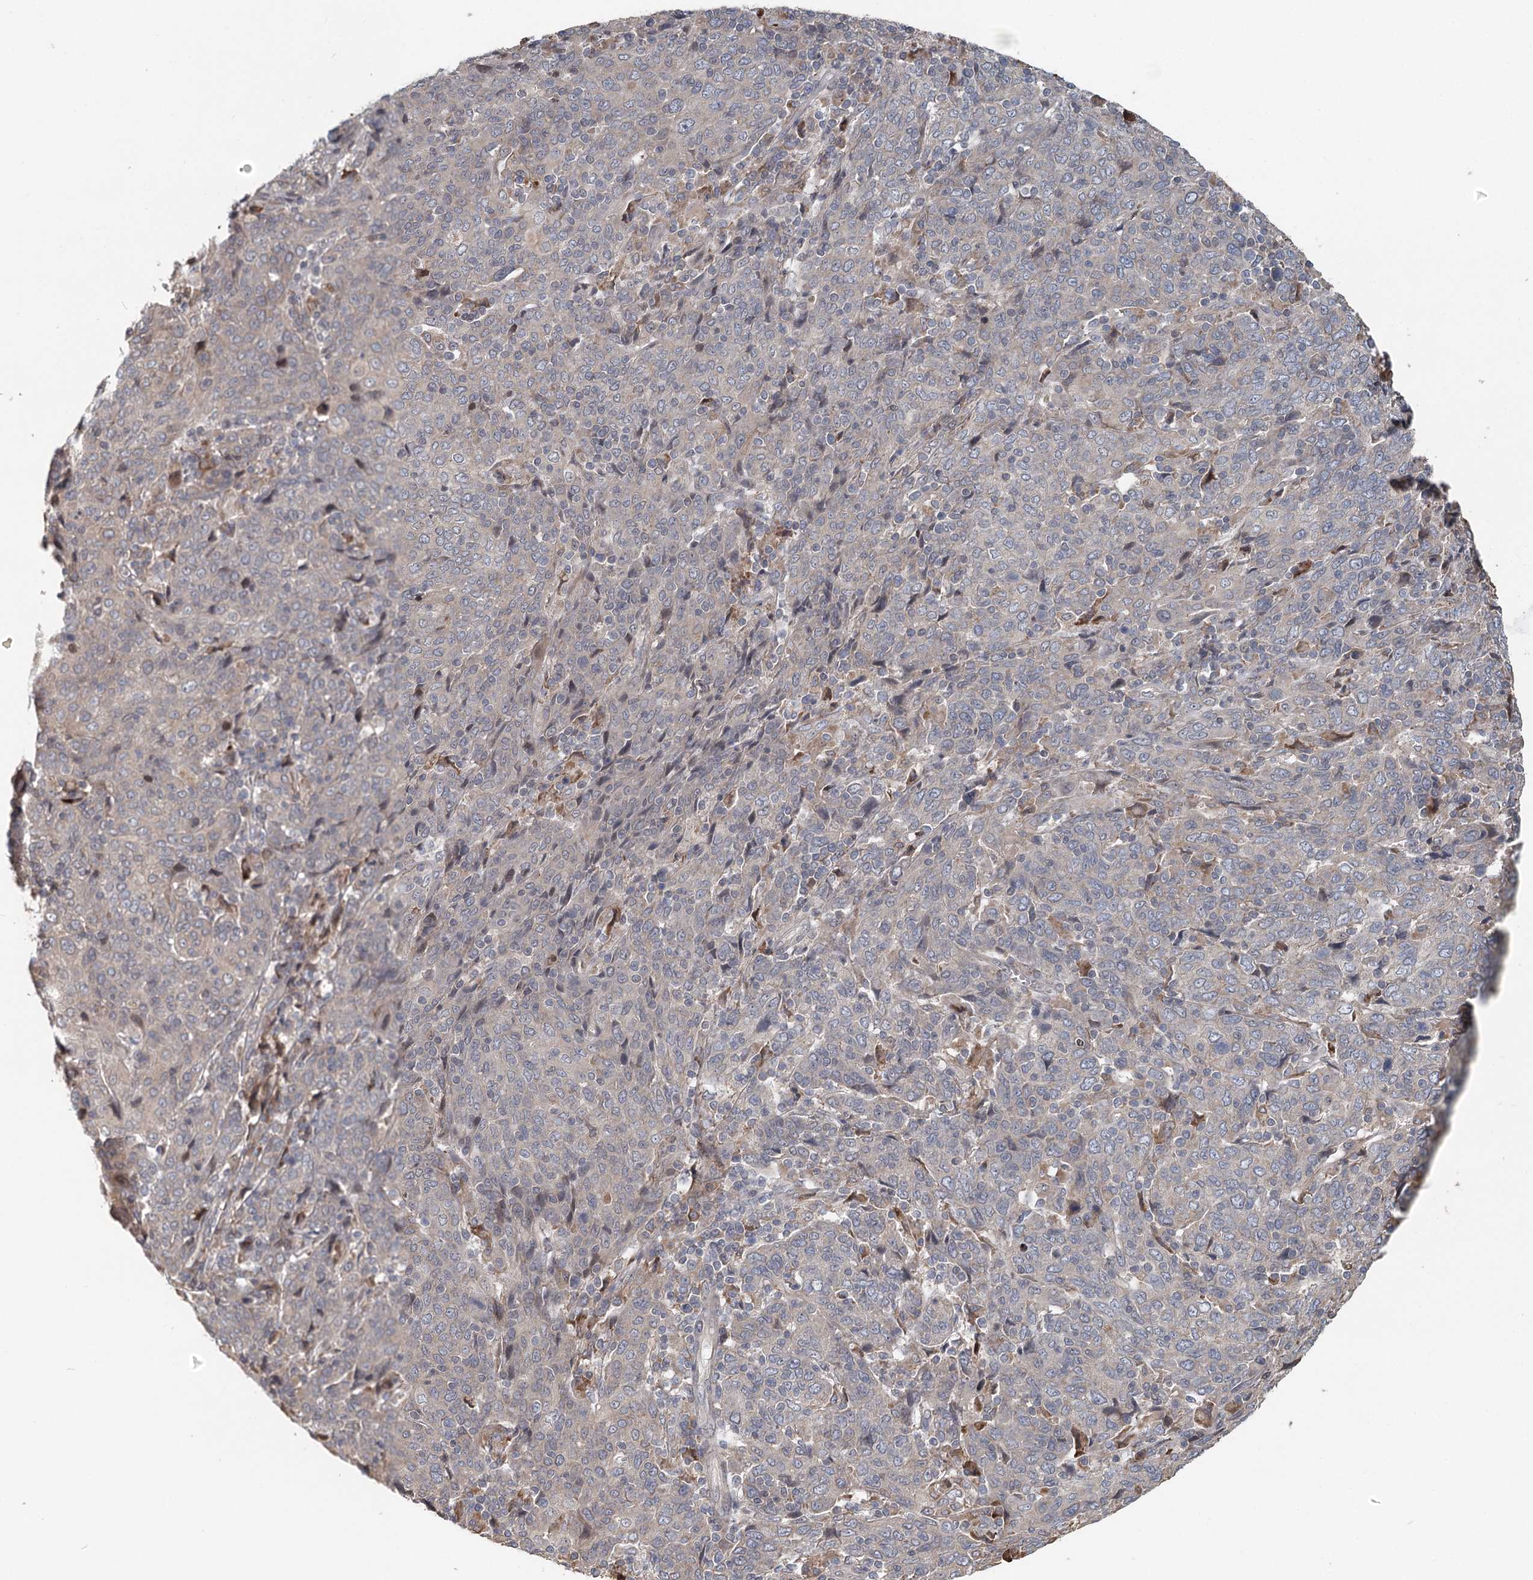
{"staining": {"intensity": "negative", "quantity": "none", "location": "none"}, "tissue": "cervical cancer", "cell_type": "Tumor cells", "image_type": "cancer", "snomed": [{"axis": "morphology", "description": "Squamous cell carcinoma, NOS"}, {"axis": "topography", "description": "Cervix"}], "caption": "Cervical cancer was stained to show a protein in brown. There is no significant positivity in tumor cells.", "gene": "RNF111", "patient": {"sex": "female", "age": 67}}